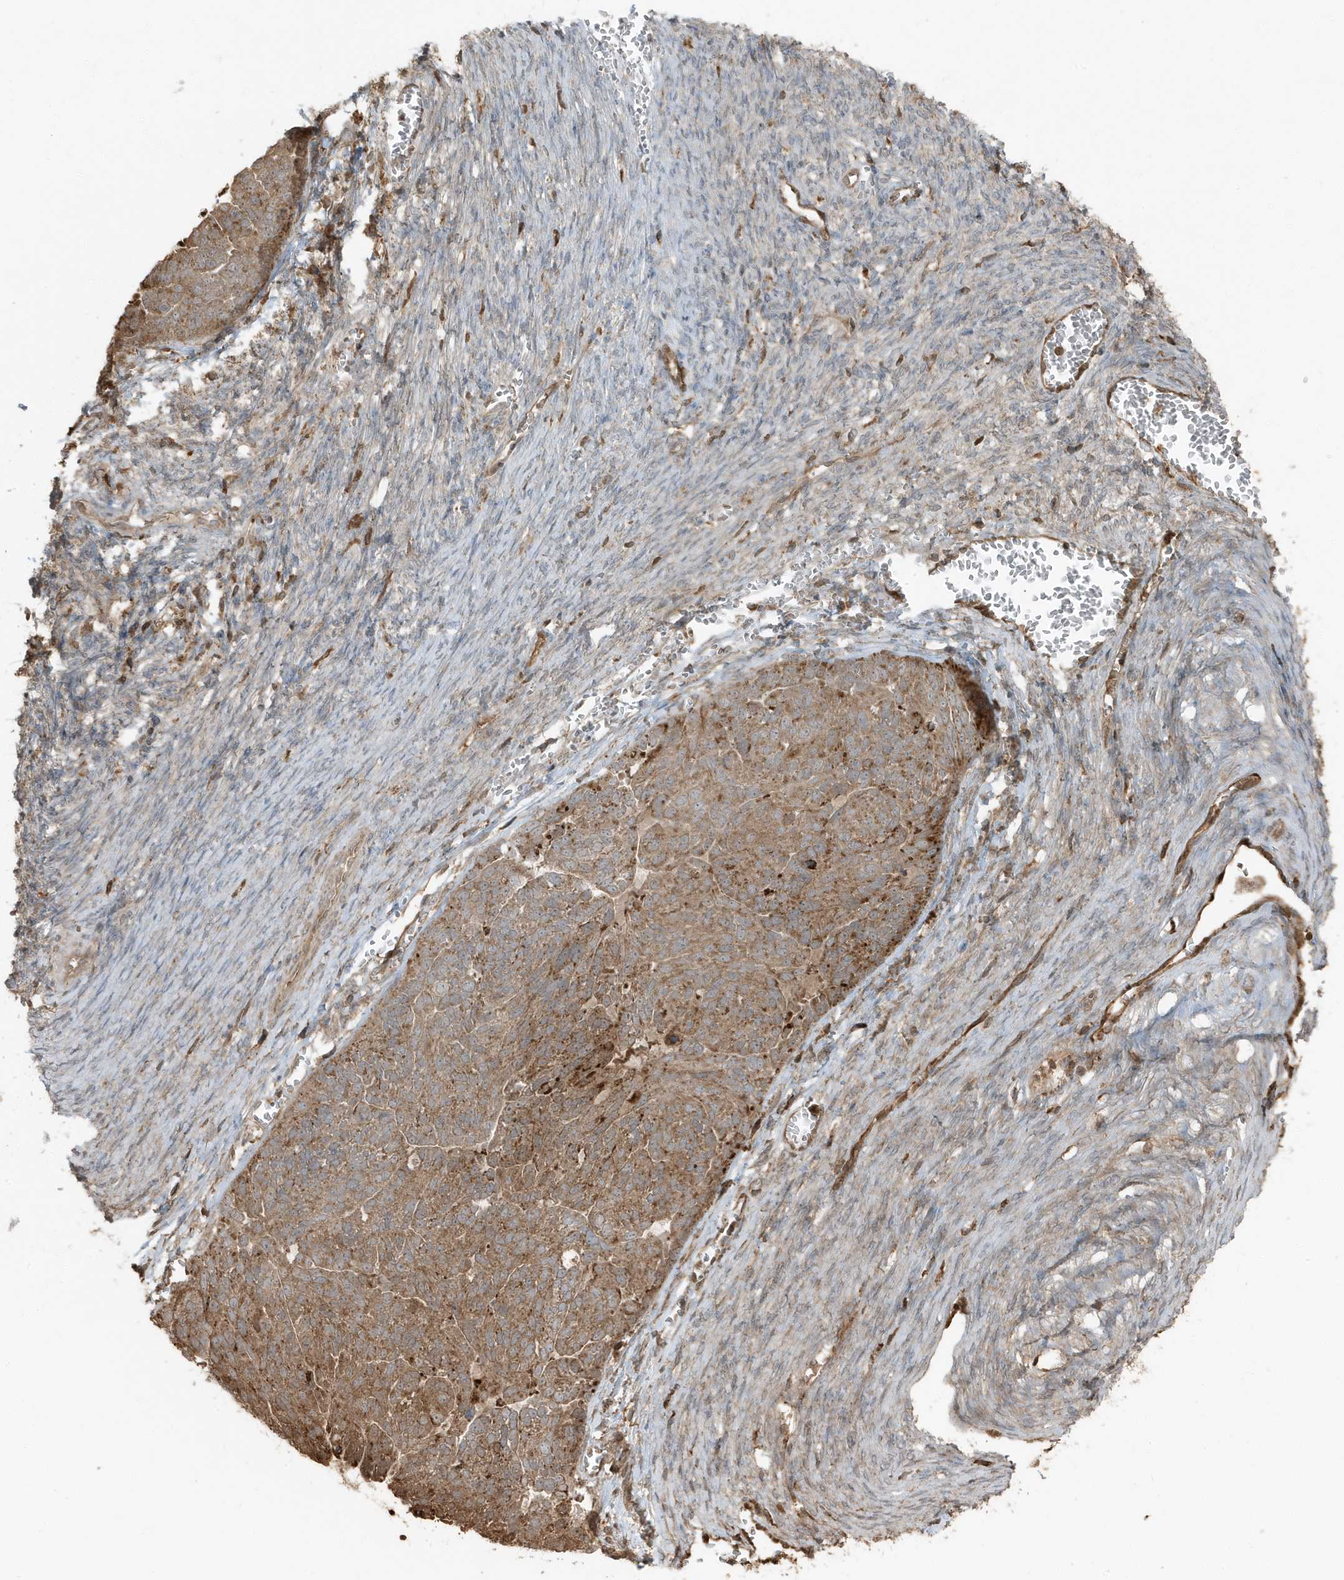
{"staining": {"intensity": "moderate", "quantity": ">75%", "location": "cytoplasmic/membranous"}, "tissue": "ovarian cancer", "cell_type": "Tumor cells", "image_type": "cancer", "snomed": [{"axis": "morphology", "description": "Cystadenocarcinoma, serous, NOS"}, {"axis": "topography", "description": "Ovary"}], "caption": "This image demonstrates IHC staining of ovarian cancer (serous cystadenocarcinoma), with medium moderate cytoplasmic/membranous staining in approximately >75% of tumor cells.", "gene": "AZI2", "patient": {"sex": "female", "age": 44}}